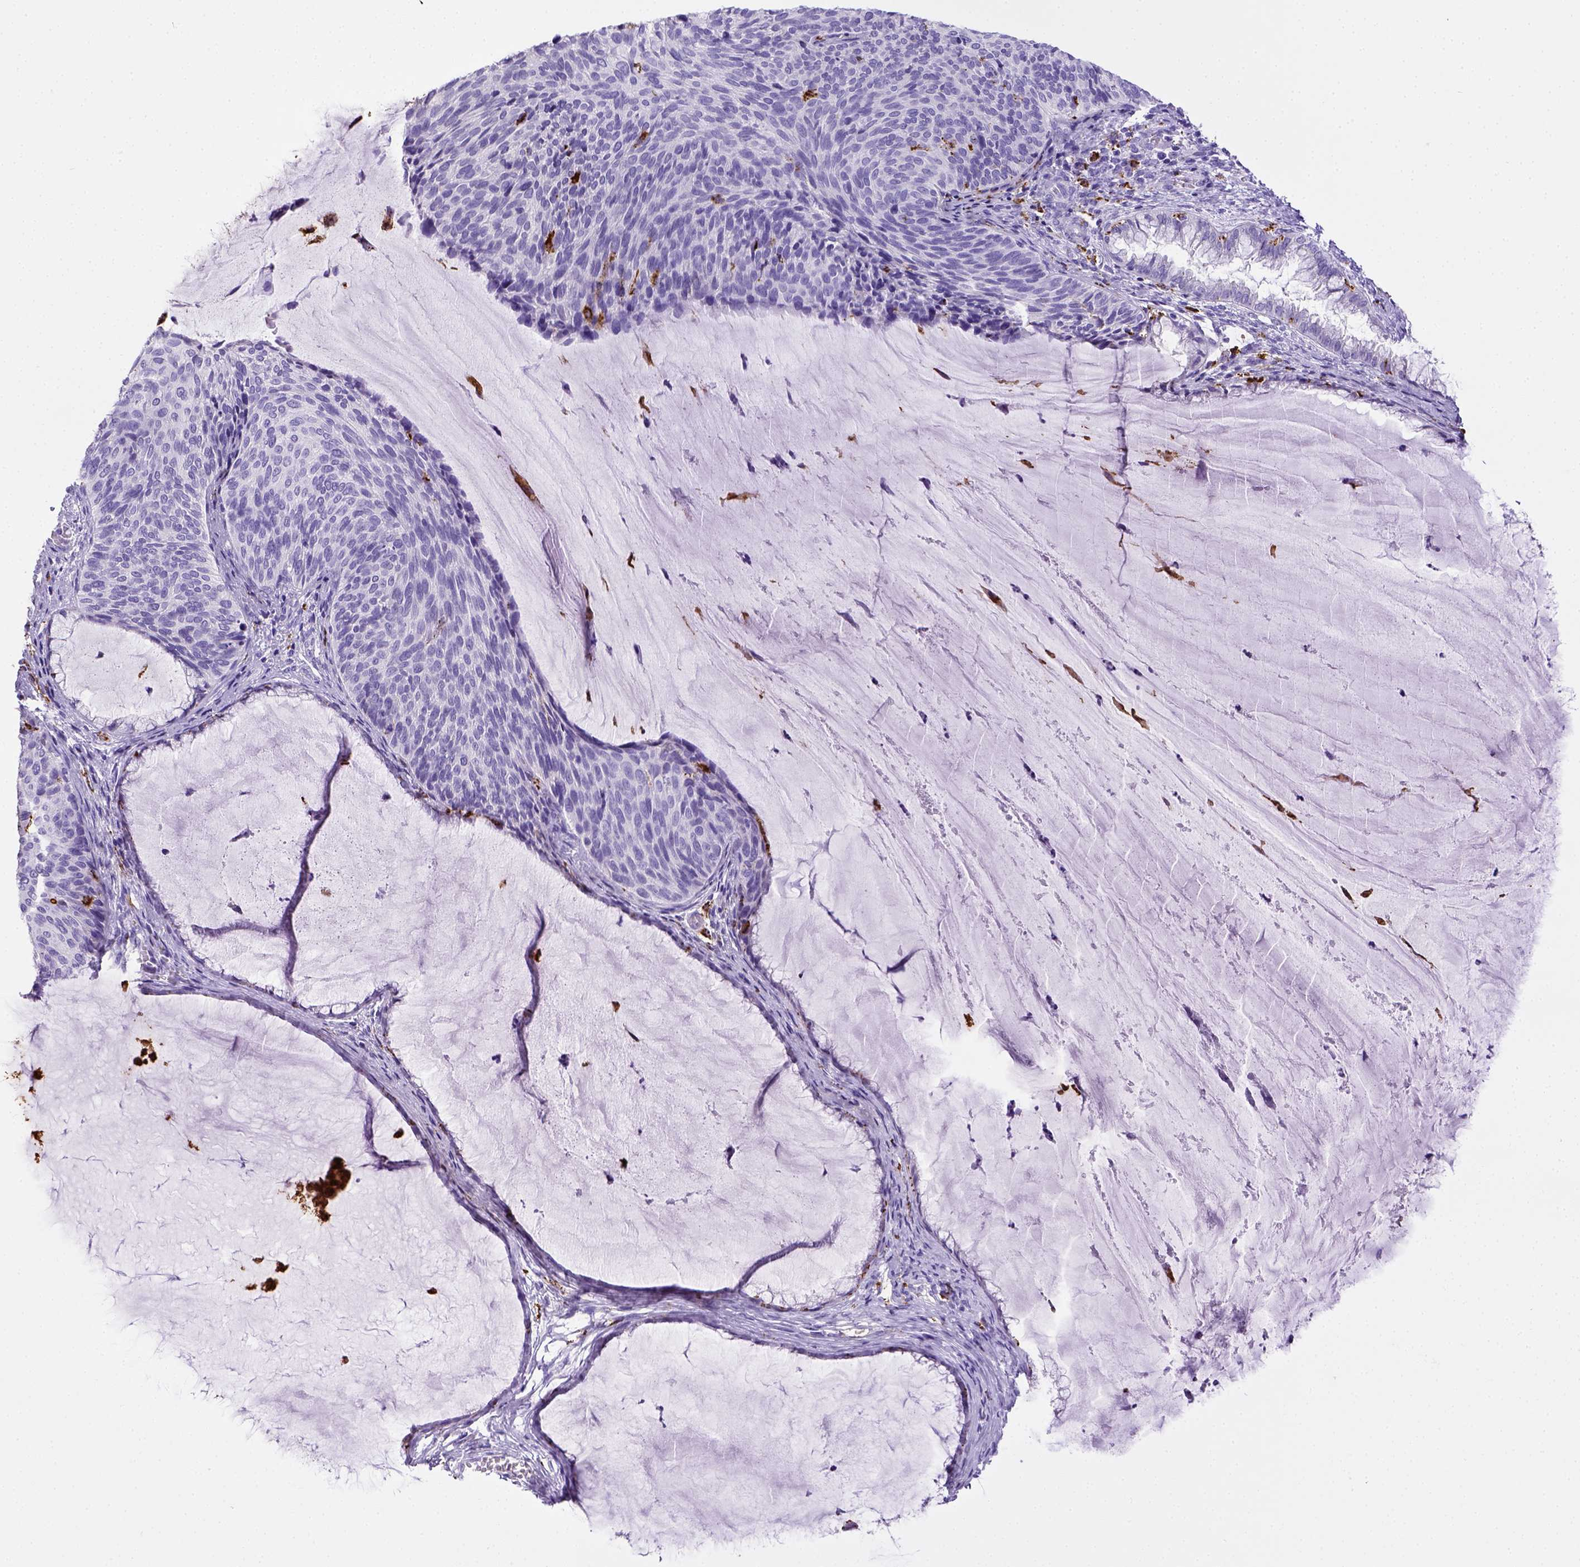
{"staining": {"intensity": "negative", "quantity": "none", "location": "none"}, "tissue": "cervical cancer", "cell_type": "Tumor cells", "image_type": "cancer", "snomed": [{"axis": "morphology", "description": "Squamous cell carcinoma, NOS"}, {"axis": "topography", "description": "Cervix"}], "caption": "The micrograph displays no staining of tumor cells in cervical cancer (squamous cell carcinoma).", "gene": "CD68", "patient": {"sex": "female", "age": 36}}